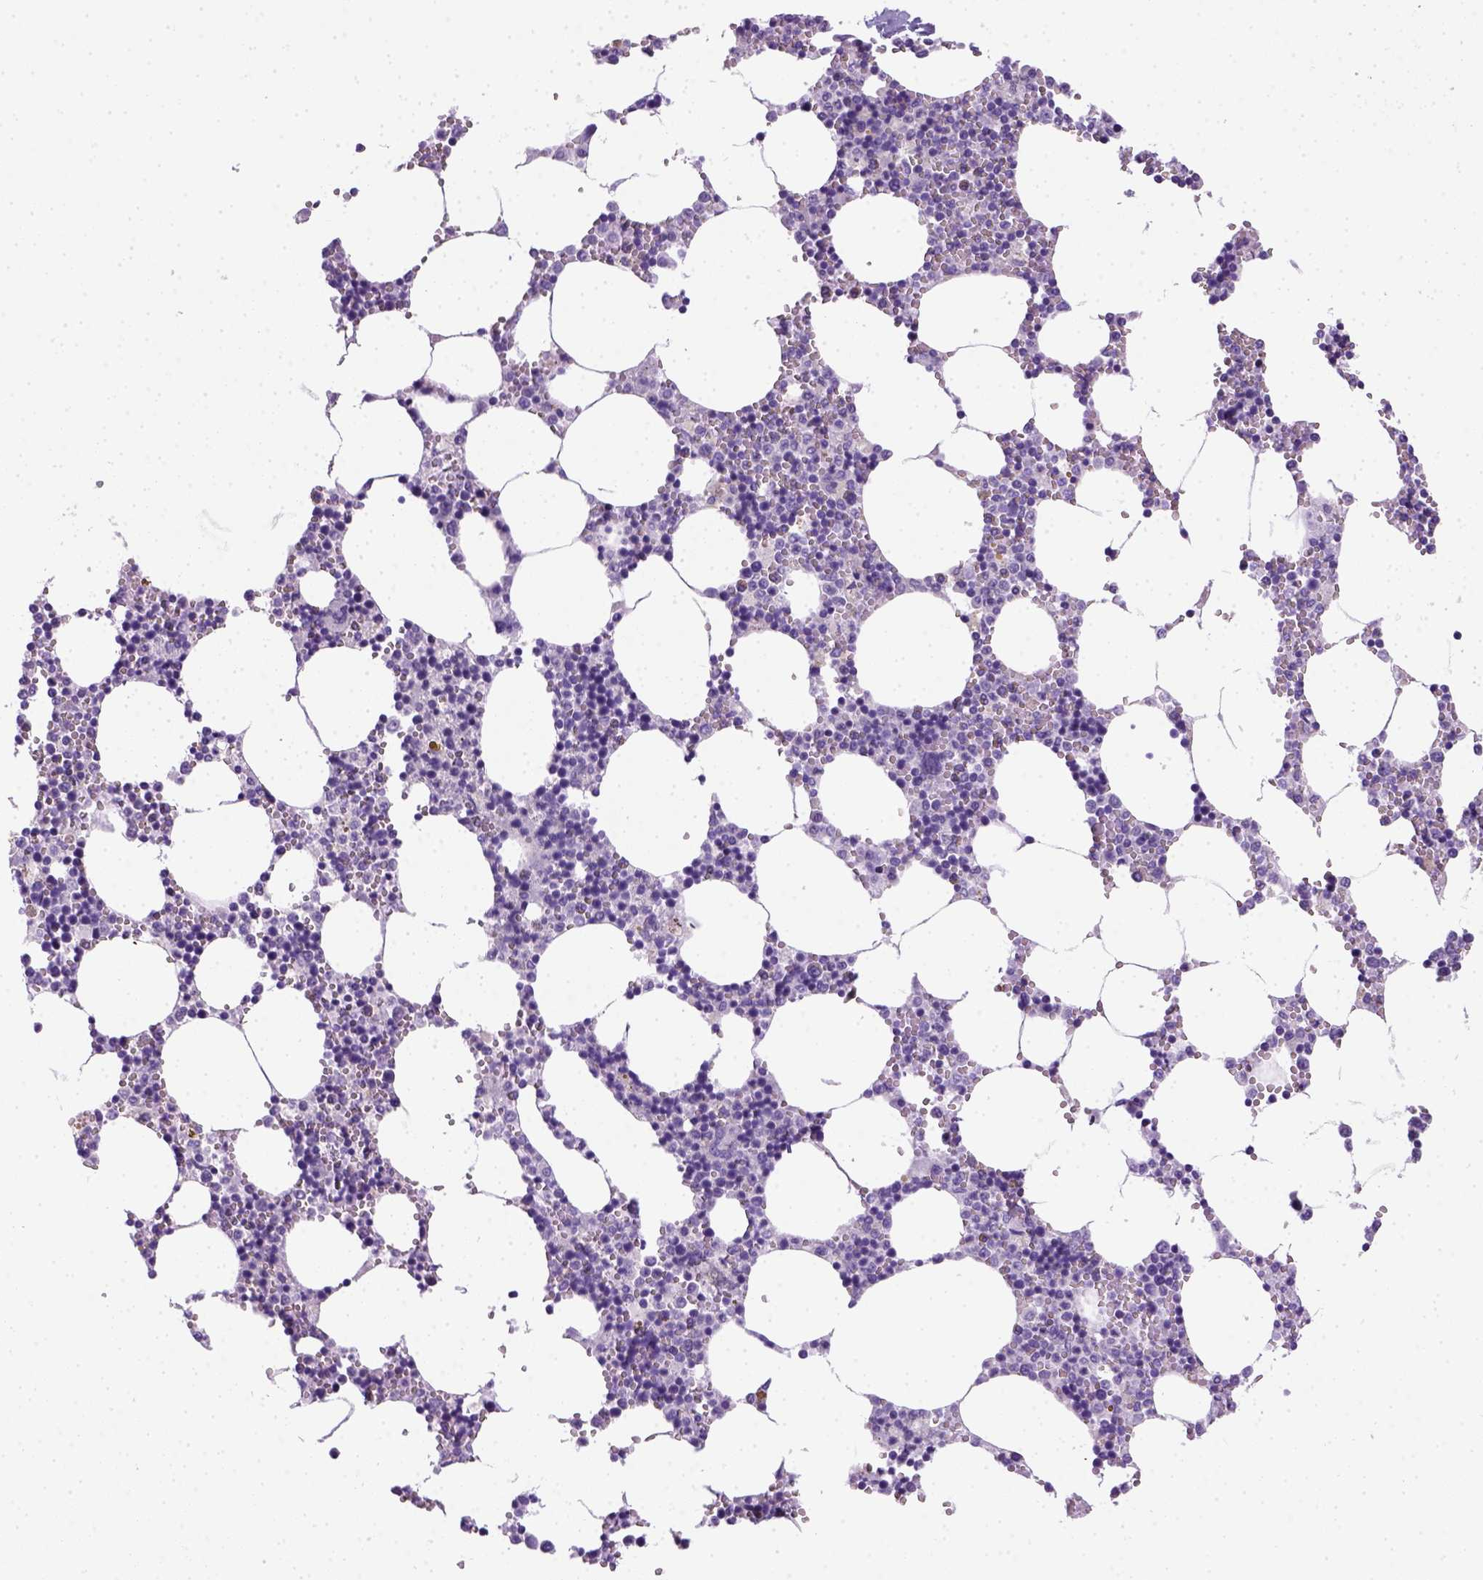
{"staining": {"intensity": "negative", "quantity": "none", "location": "none"}, "tissue": "bone marrow", "cell_type": "Hematopoietic cells", "image_type": "normal", "snomed": [{"axis": "morphology", "description": "Normal tissue, NOS"}, {"axis": "topography", "description": "Bone marrow"}], "caption": "This is an immunohistochemistry micrograph of unremarkable human bone marrow. There is no expression in hematopoietic cells.", "gene": "KRT71", "patient": {"sex": "male", "age": 54}}